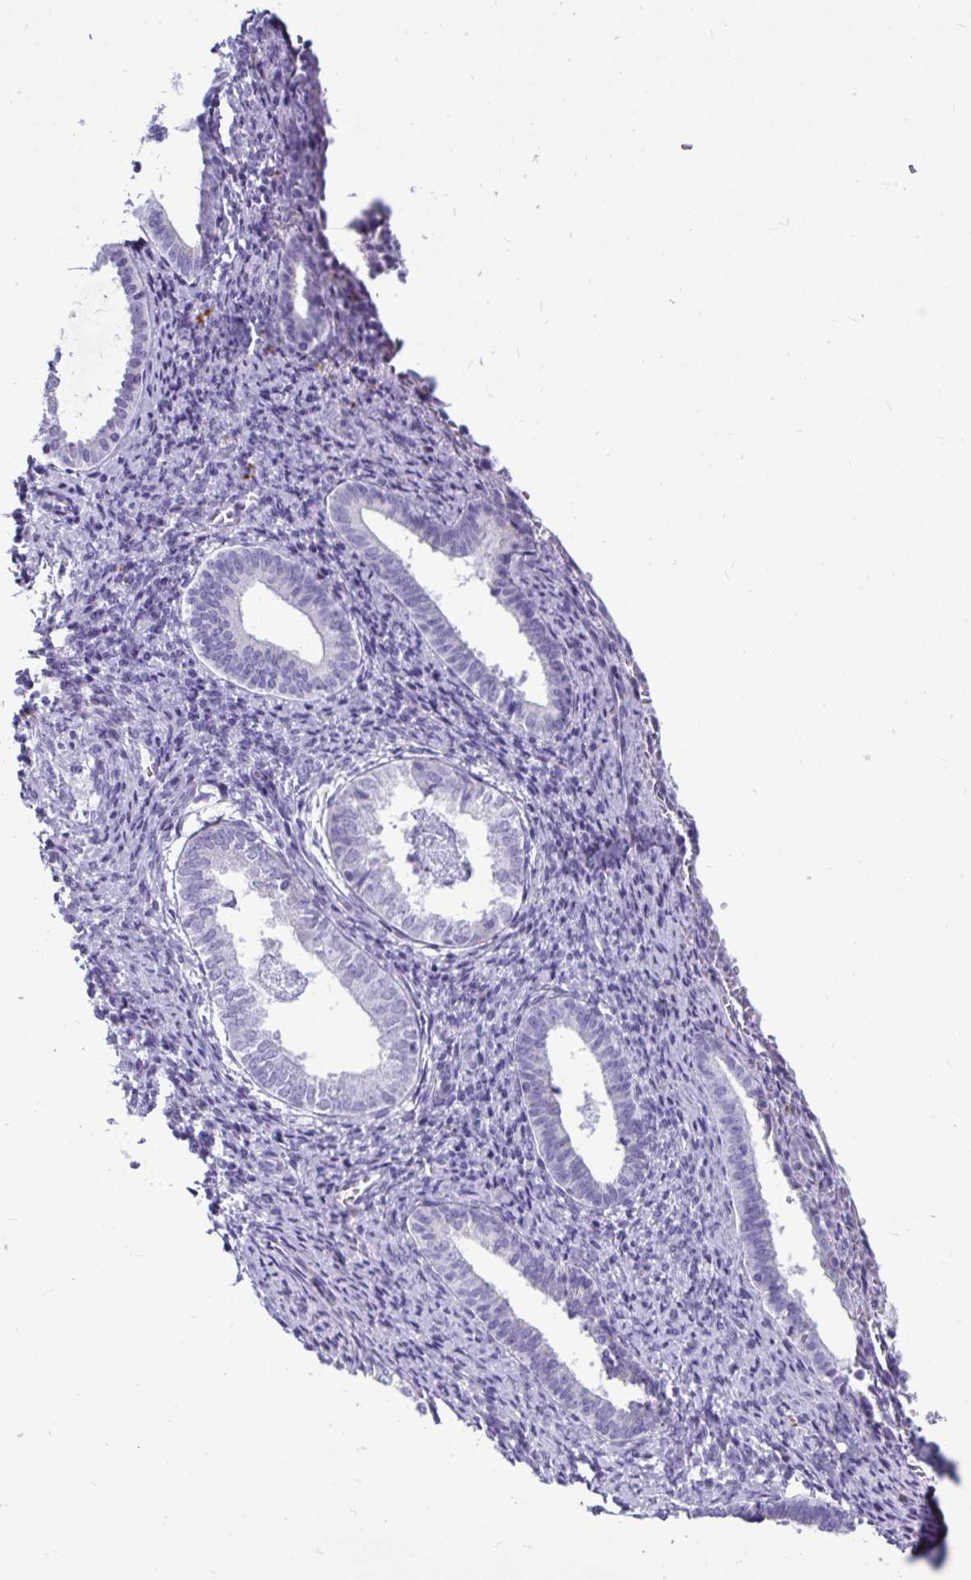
{"staining": {"intensity": "negative", "quantity": "none", "location": "none"}, "tissue": "endometrium", "cell_type": "Cells in endometrial stroma", "image_type": "normal", "snomed": [{"axis": "morphology", "description": "Normal tissue, NOS"}, {"axis": "topography", "description": "Endometrium"}], "caption": "Immunohistochemistry (IHC) micrograph of unremarkable endometrium: endometrium stained with DAB (3,3'-diaminobenzidine) displays no significant protein expression in cells in endometrial stroma.", "gene": "CTSZ", "patient": {"sex": "female", "age": 50}}